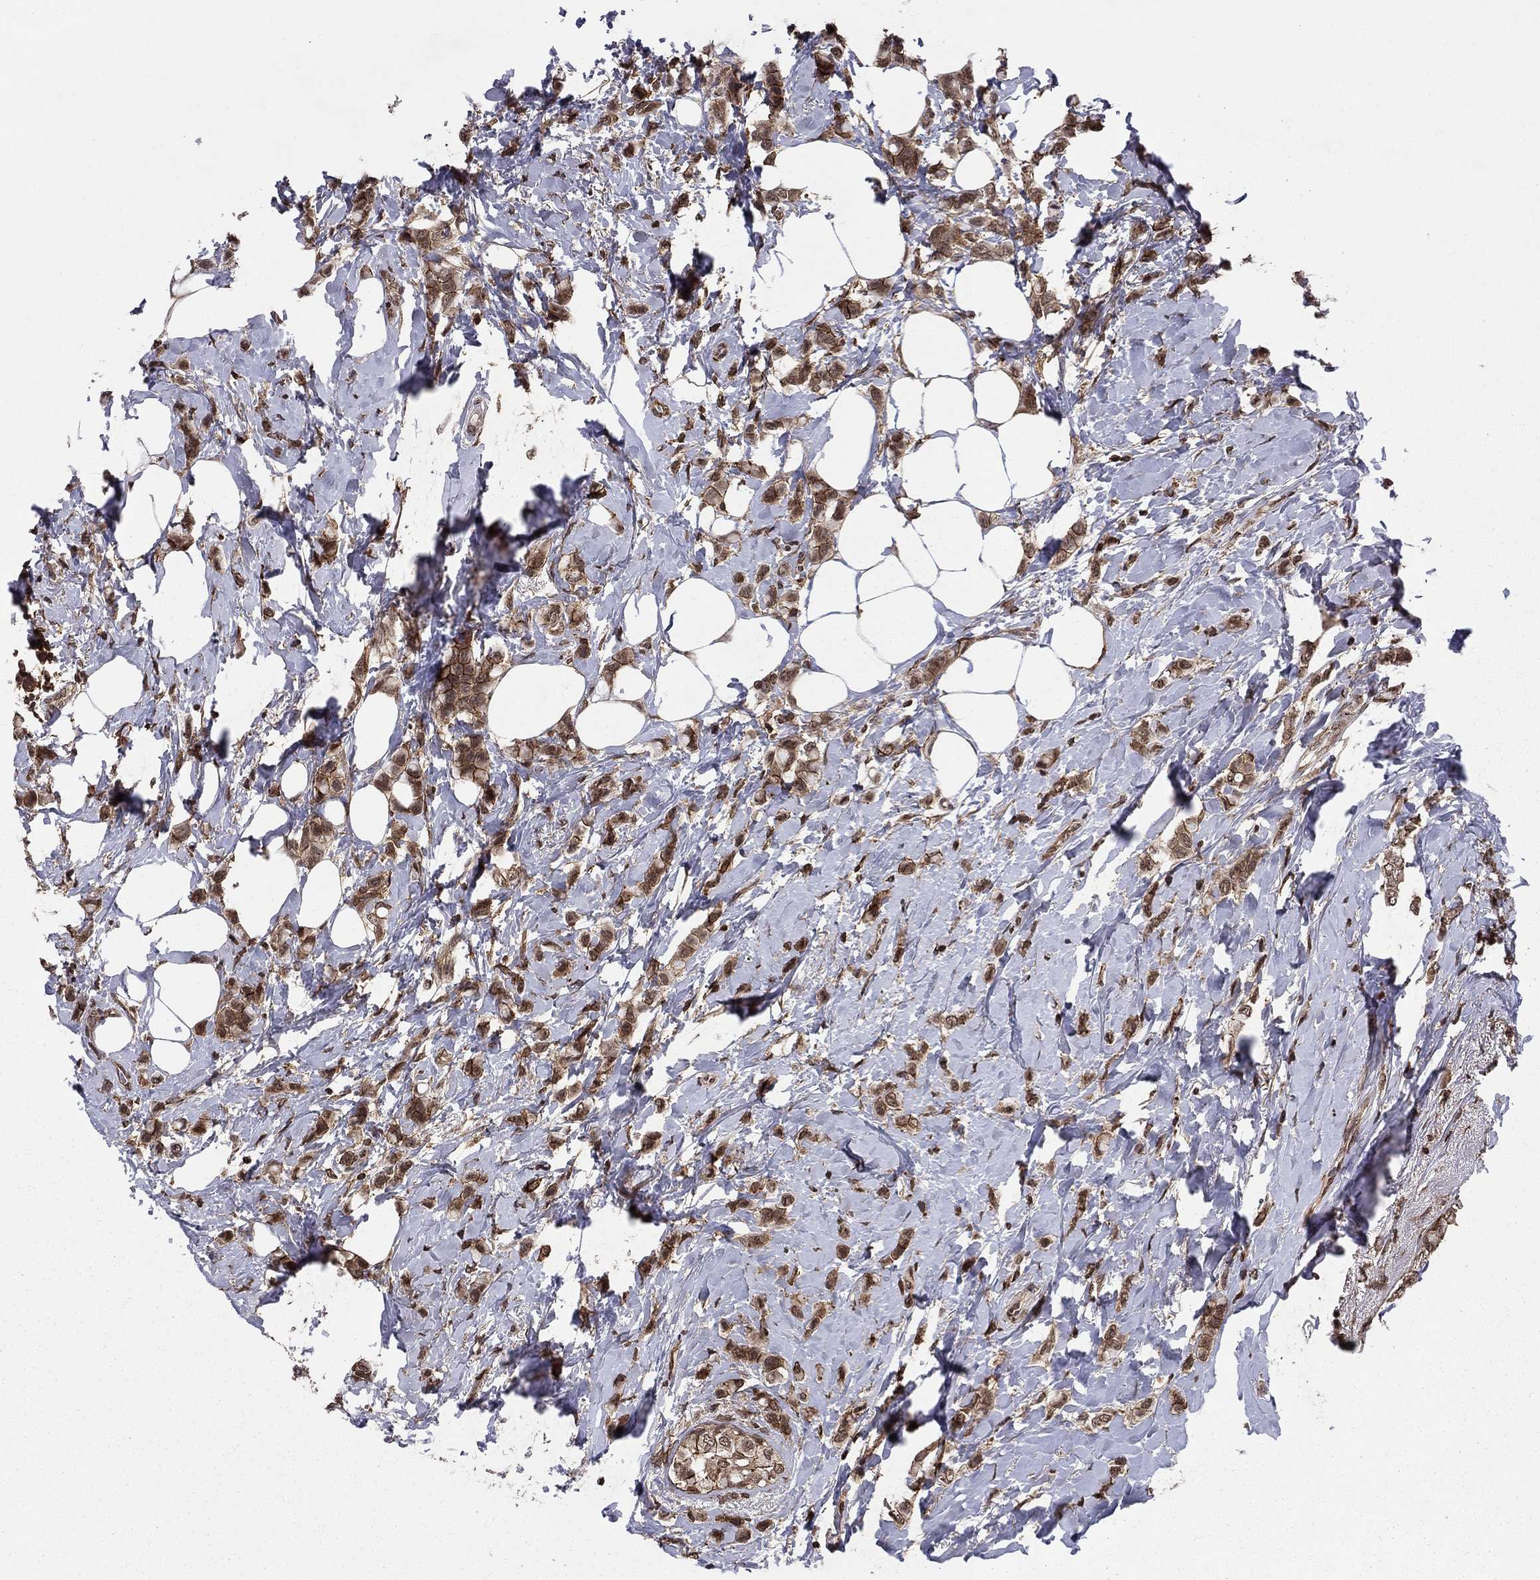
{"staining": {"intensity": "strong", "quantity": "<25%", "location": "cytoplasmic/membranous,nuclear"}, "tissue": "breast cancer", "cell_type": "Tumor cells", "image_type": "cancer", "snomed": [{"axis": "morphology", "description": "Lobular carcinoma"}, {"axis": "topography", "description": "Breast"}], "caption": "Tumor cells show medium levels of strong cytoplasmic/membranous and nuclear expression in about <25% of cells in human lobular carcinoma (breast).", "gene": "SSX2IP", "patient": {"sex": "female", "age": 66}}